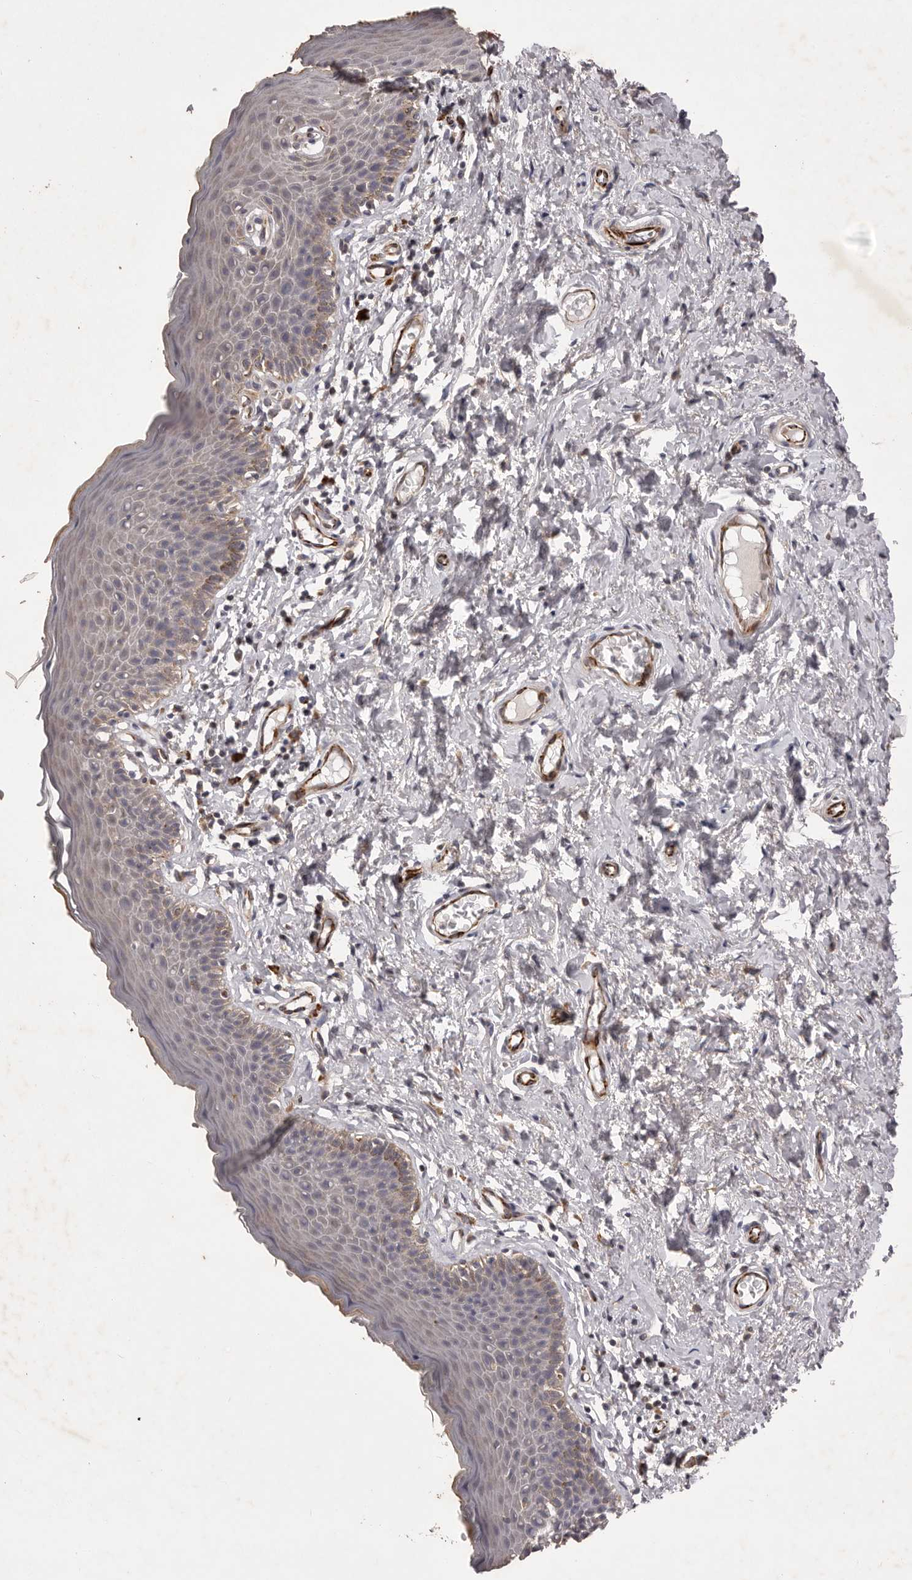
{"staining": {"intensity": "weak", "quantity": "25%-75%", "location": "cytoplasmic/membranous"}, "tissue": "skin", "cell_type": "Epidermal cells", "image_type": "normal", "snomed": [{"axis": "morphology", "description": "Normal tissue, NOS"}, {"axis": "topography", "description": "Vulva"}], "caption": "Protein staining of normal skin reveals weak cytoplasmic/membranous staining in about 25%-75% of epidermal cells. Immunohistochemistry (ihc) stains the protein of interest in brown and the nuclei are stained blue.", "gene": "PNRC1", "patient": {"sex": "female", "age": 66}}